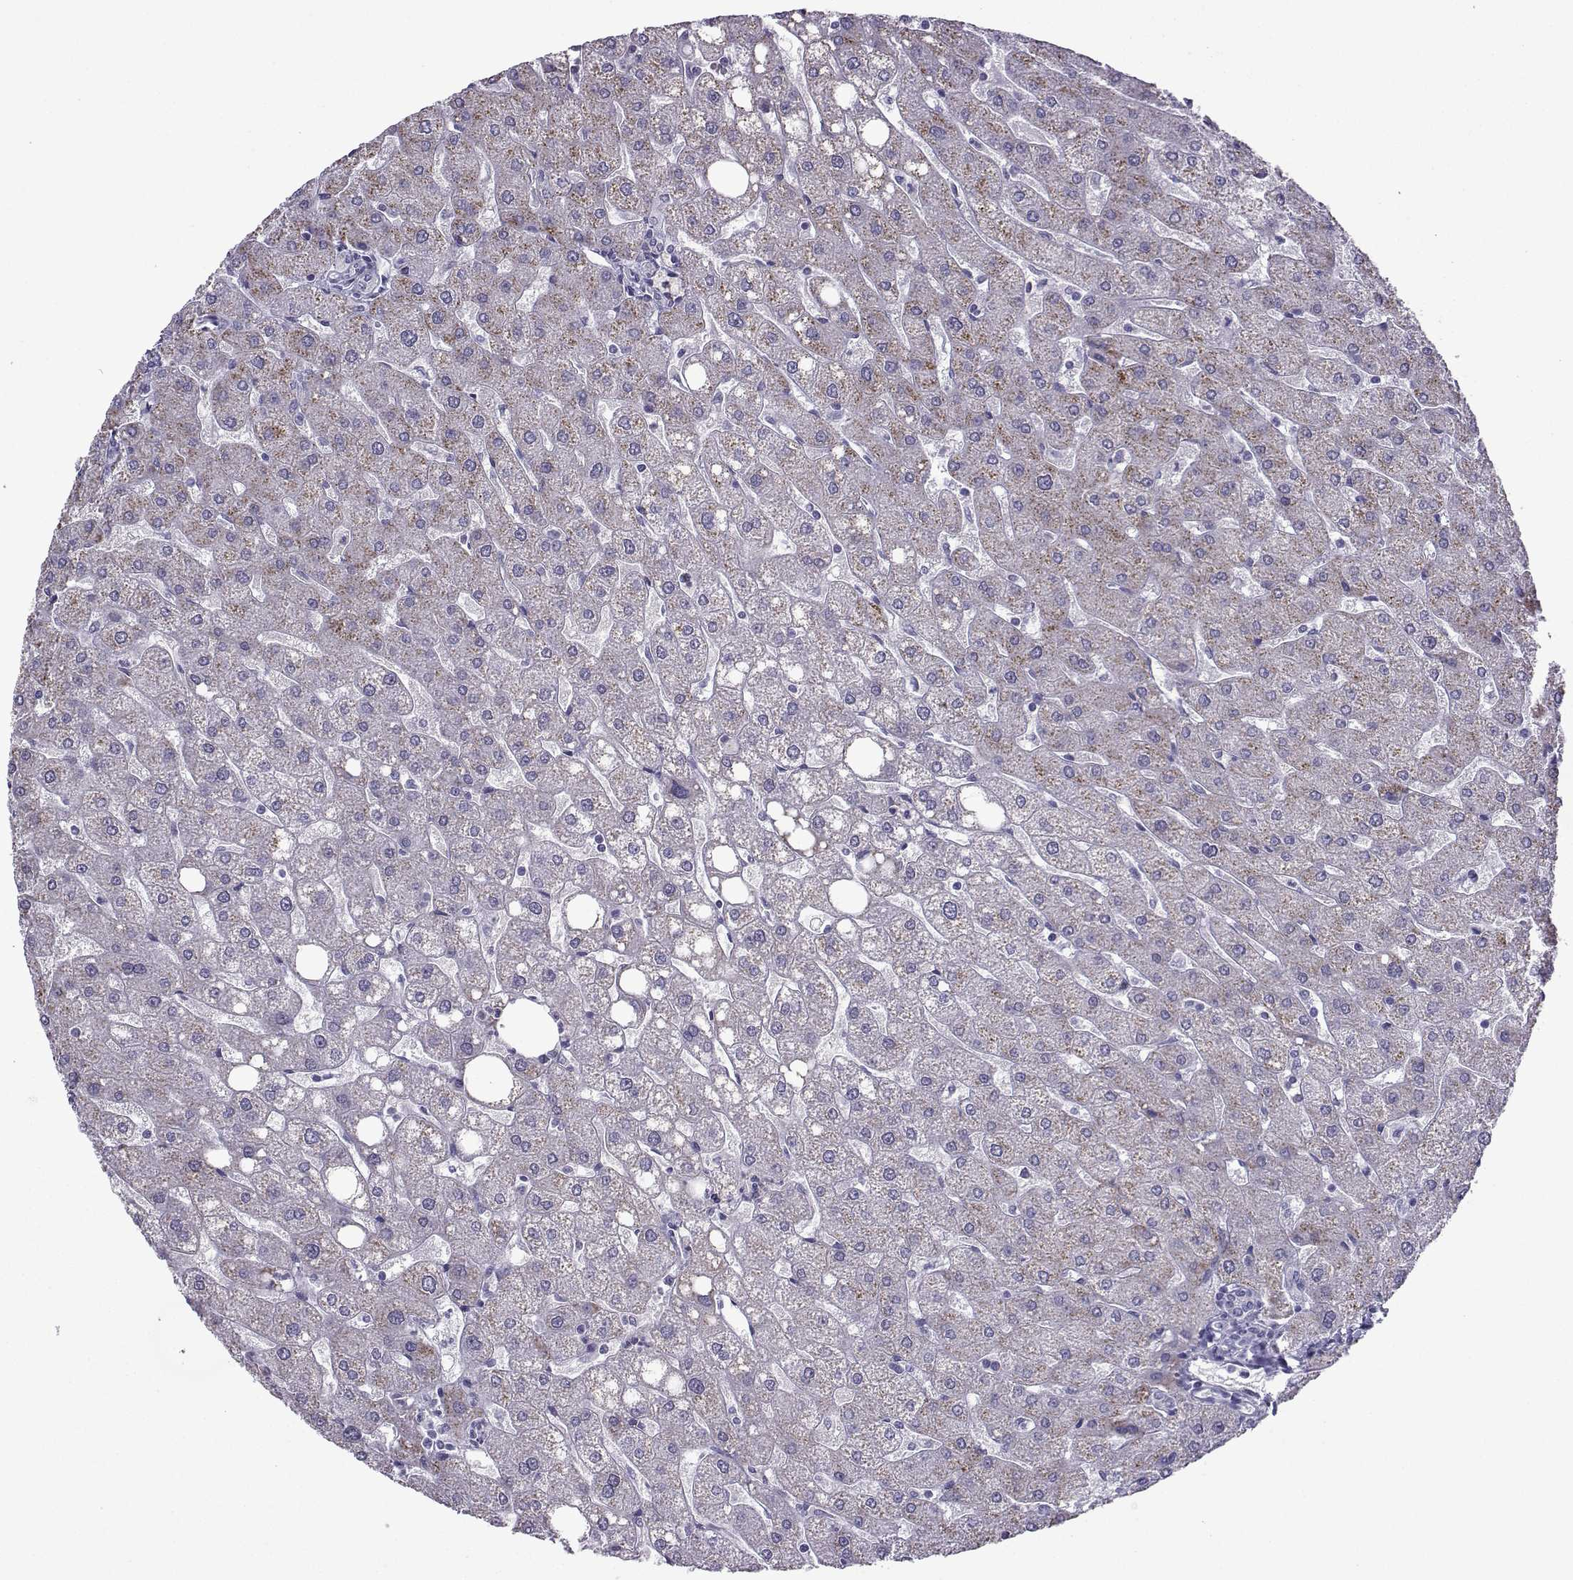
{"staining": {"intensity": "negative", "quantity": "none", "location": "none"}, "tissue": "liver", "cell_type": "Cholangiocytes", "image_type": "normal", "snomed": [{"axis": "morphology", "description": "Normal tissue, NOS"}, {"axis": "topography", "description": "Liver"}], "caption": "Immunohistochemistry of normal human liver reveals no staining in cholangiocytes.", "gene": "HTR7", "patient": {"sex": "male", "age": 67}}